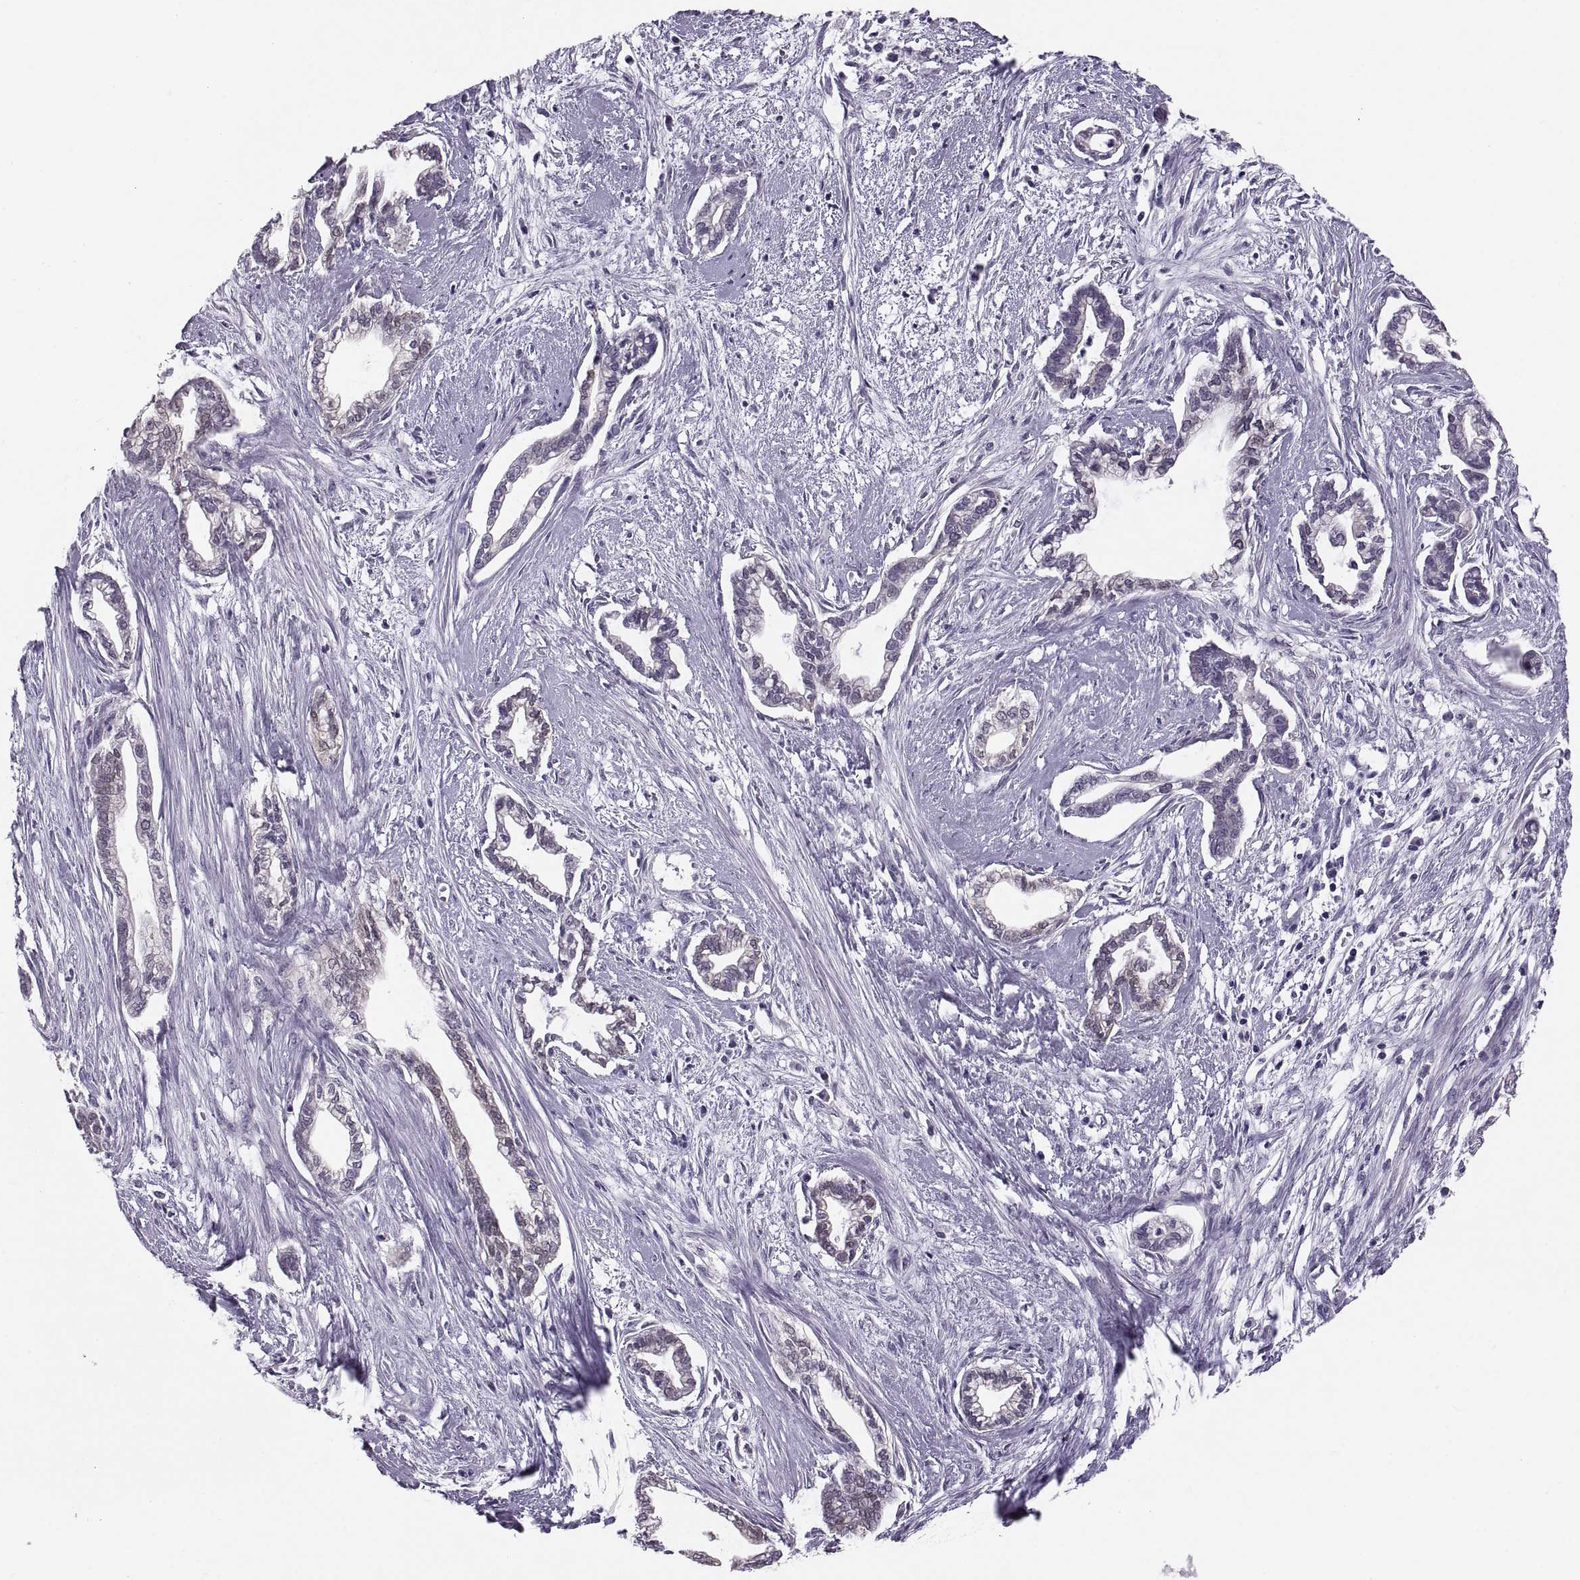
{"staining": {"intensity": "negative", "quantity": "none", "location": "none"}, "tissue": "cervical cancer", "cell_type": "Tumor cells", "image_type": "cancer", "snomed": [{"axis": "morphology", "description": "Adenocarcinoma, NOS"}, {"axis": "topography", "description": "Cervix"}], "caption": "High magnification brightfield microscopy of cervical adenocarcinoma stained with DAB (brown) and counterstained with hematoxylin (blue): tumor cells show no significant expression.", "gene": "ADH6", "patient": {"sex": "female", "age": 62}}